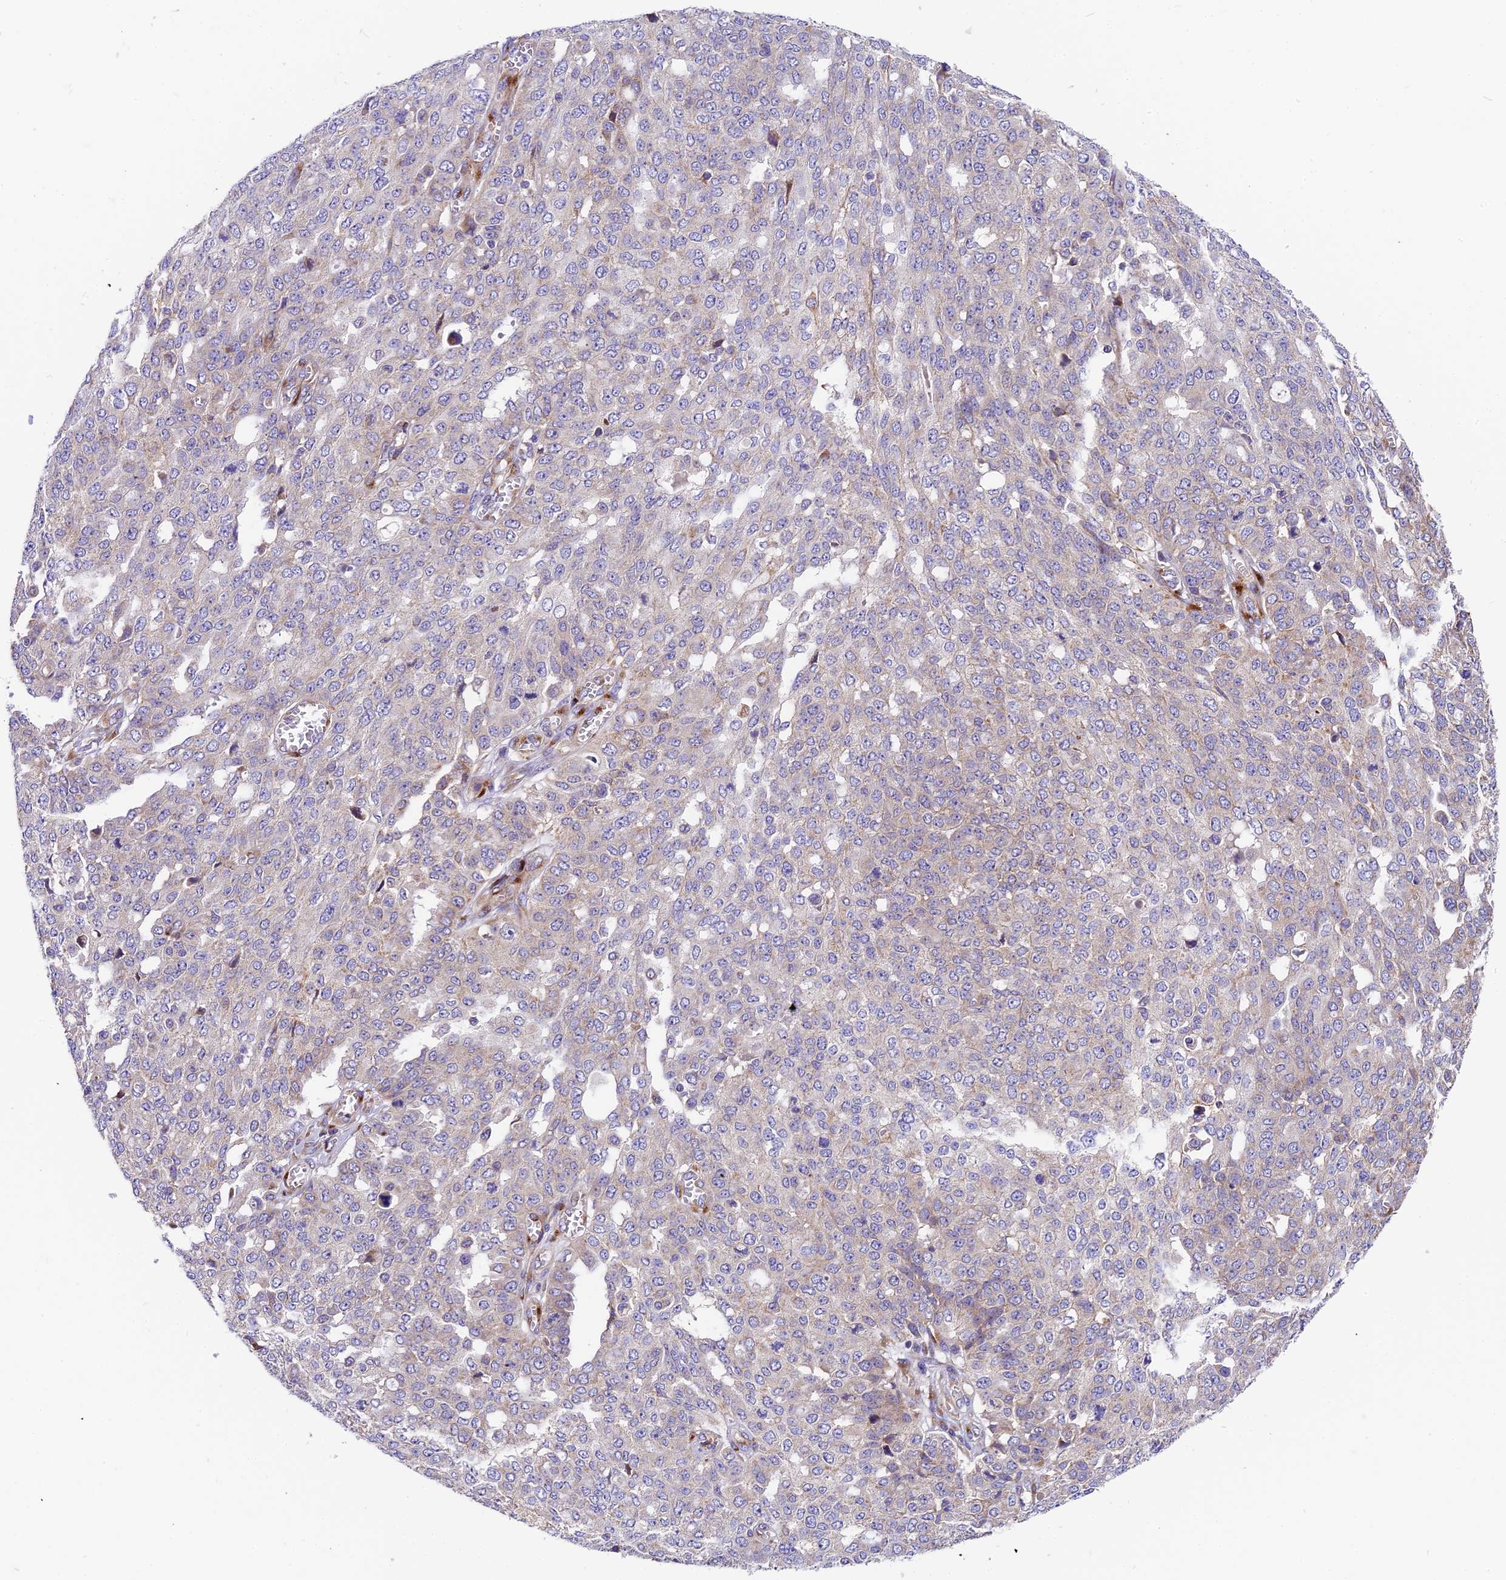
{"staining": {"intensity": "negative", "quantity": "none", "location": "none"}, "tissue": "ovarian cancer", "cell_type": "Tumor cells", "image_type": "cancer", "snomed": [{"axis": "morphology", "description": "Cystadenocarcinoma, serous, NOS"}, {"axis": "topography", "description": "Soft tissue"}, {"axis": "topography", "description": "Ovary"}], "caption": "DAB immunohistochemical staining of human ovarian cancer (serous cystadenocarcinoma) exhibits no significant staining in tumor cells.", "gene": "MRAS", "patient": {"sex": "female", "age": 57}}